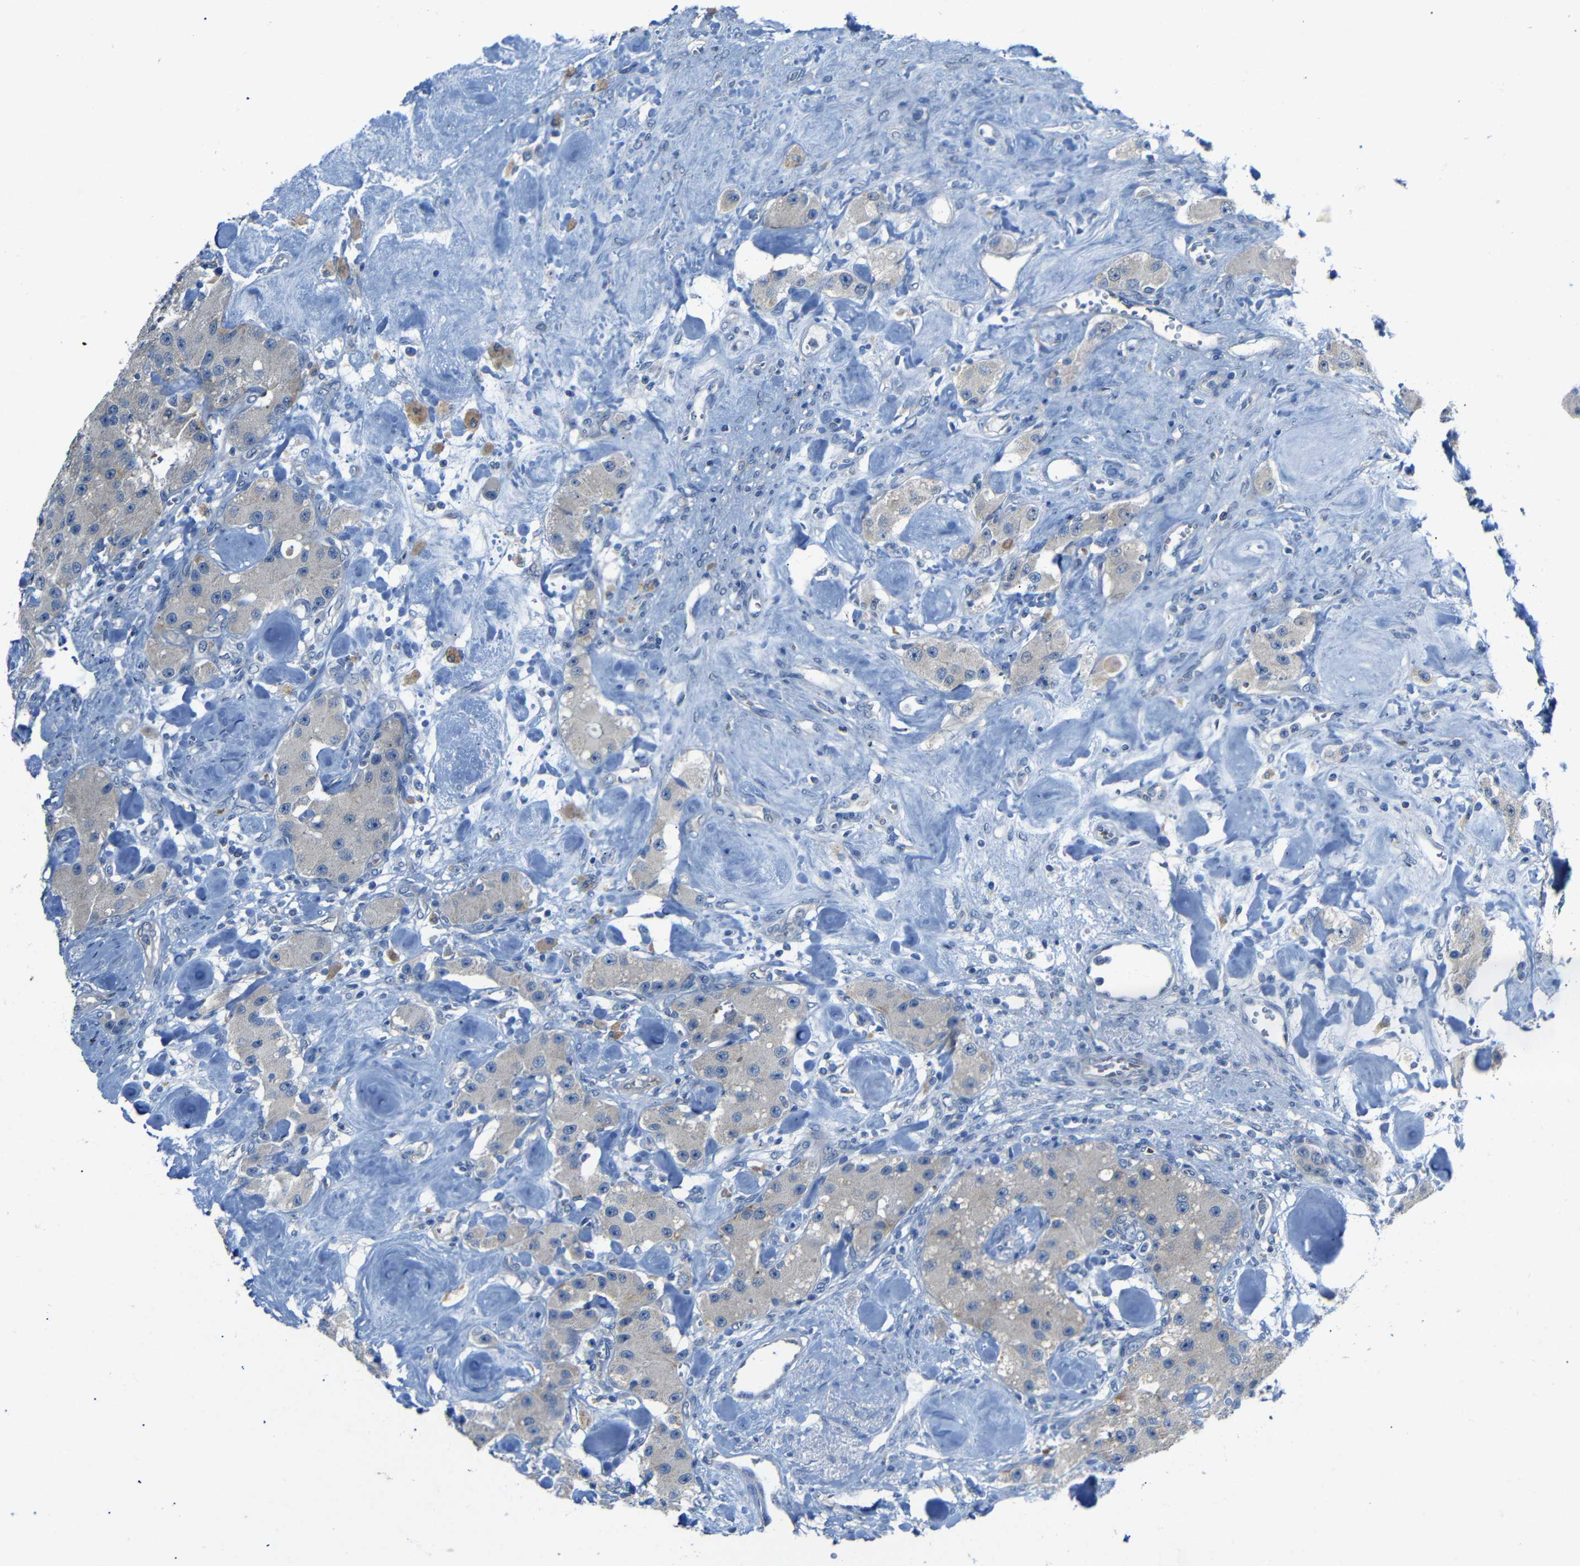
{"staining": {"intensity": "weak", "quantity": ">75%", "location": "cytoplasmic/membranous"}, "tissue": "carcinoid", "cell_type": "Tumor cells", "image_type": "cancer", "snomed": [{"axis": "morphology", "description": "Carcinoid, malignant, NOS"}, {"axis": "topography", "description": "Pancreas"}], "caption": "This micrograph shows malignant carcinoid stained with IHC to label a protein in brown. The cytoplasmic/membranous of tumor cells show weak positivity for the protein. Nuclei are counter-stained blue.", "gene": "TBC1D32", "patient": {"sex": "male", "age": 41}}